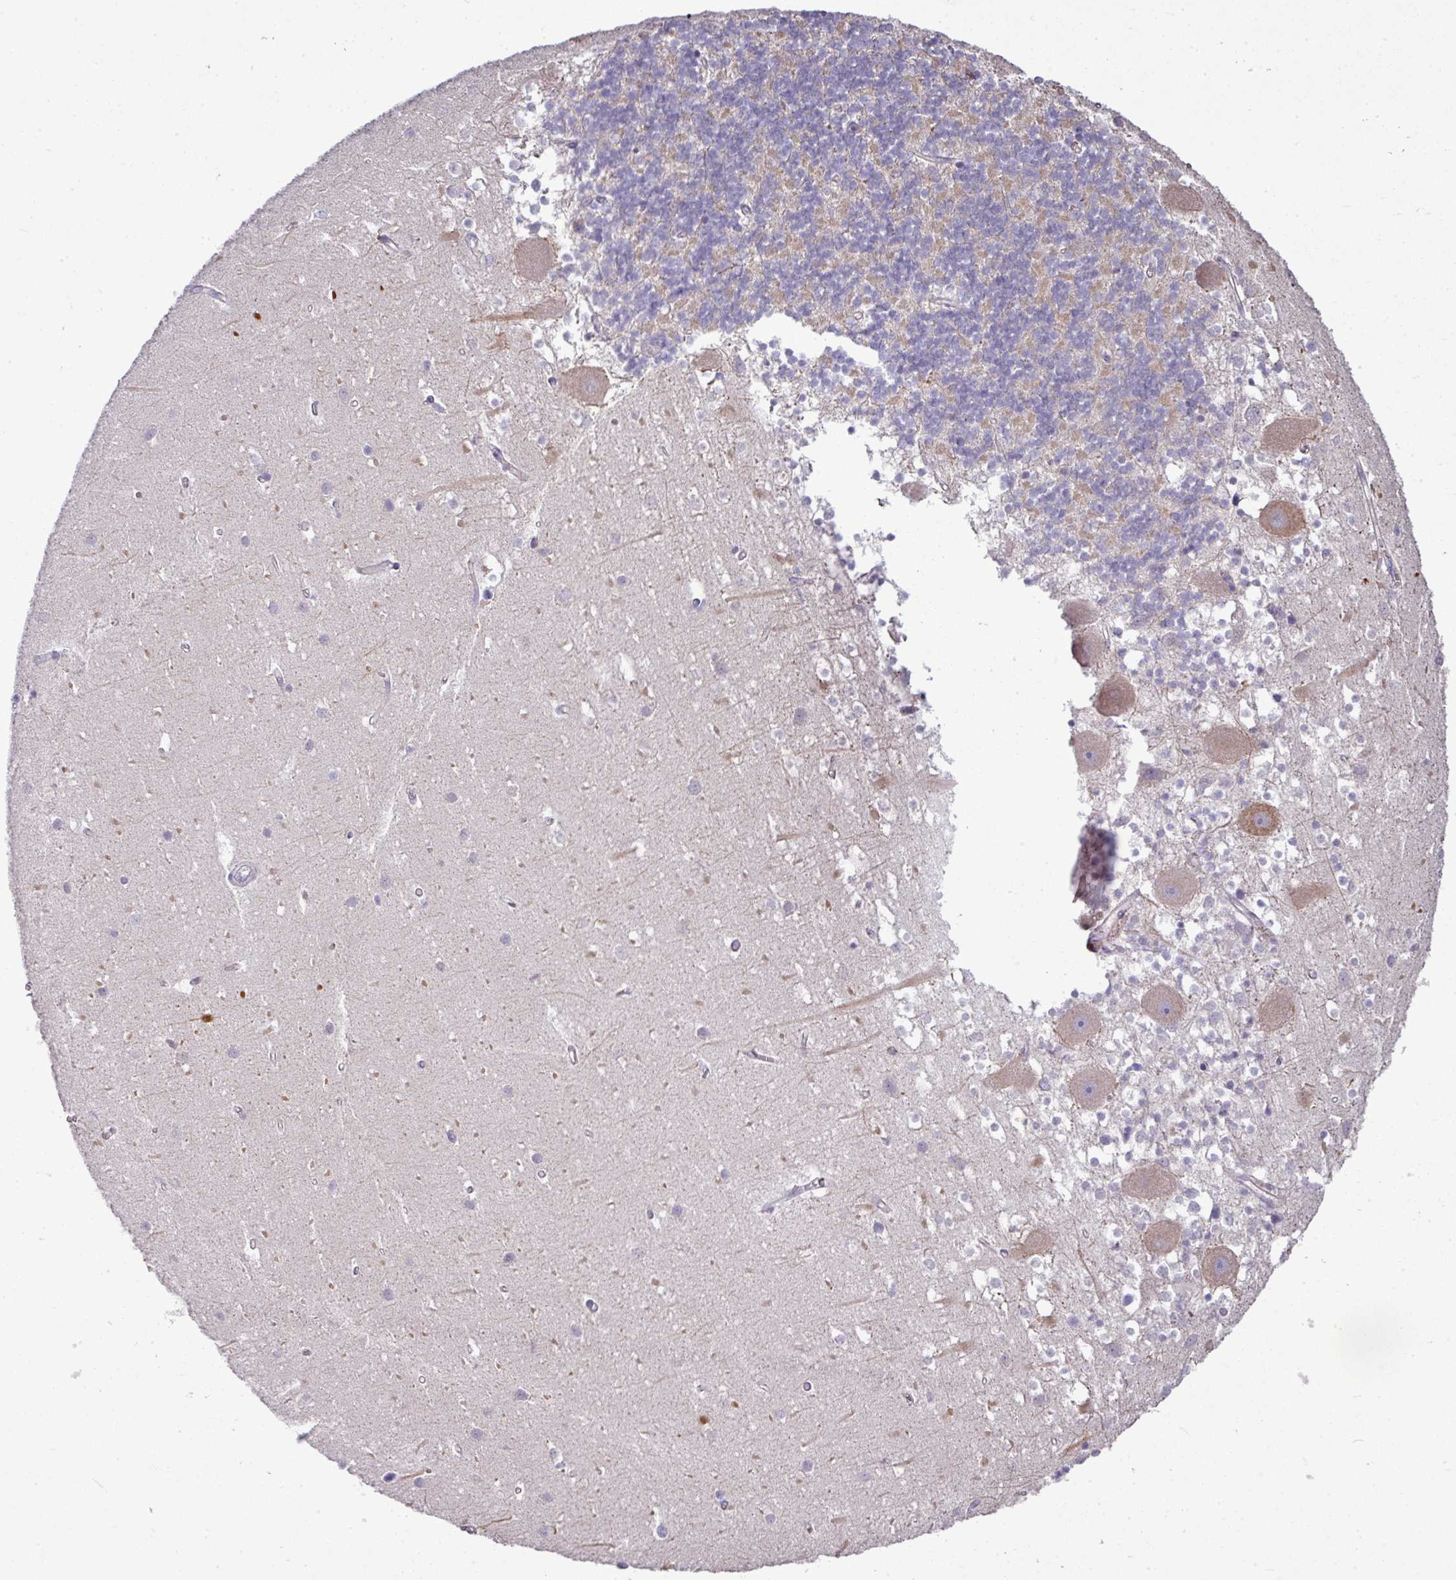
{"staining": {"intensity": "negative", "quantity": "none", "location": "none"}, "tissue": "cerebellum", "cell_type": "Cells in granular layer", "image_type": "normal", "snomed": [{"axis": "morphology", "description": "Normal tissue, NOS"}, {"axis": "topography", "description": "Cerebellum"}], "caption": "The IHC micrograph has no significant staining in cells in granular layer of cerebellum.", "gene": "STAT5A", "patient": {"sex": "male", "age": 54}}